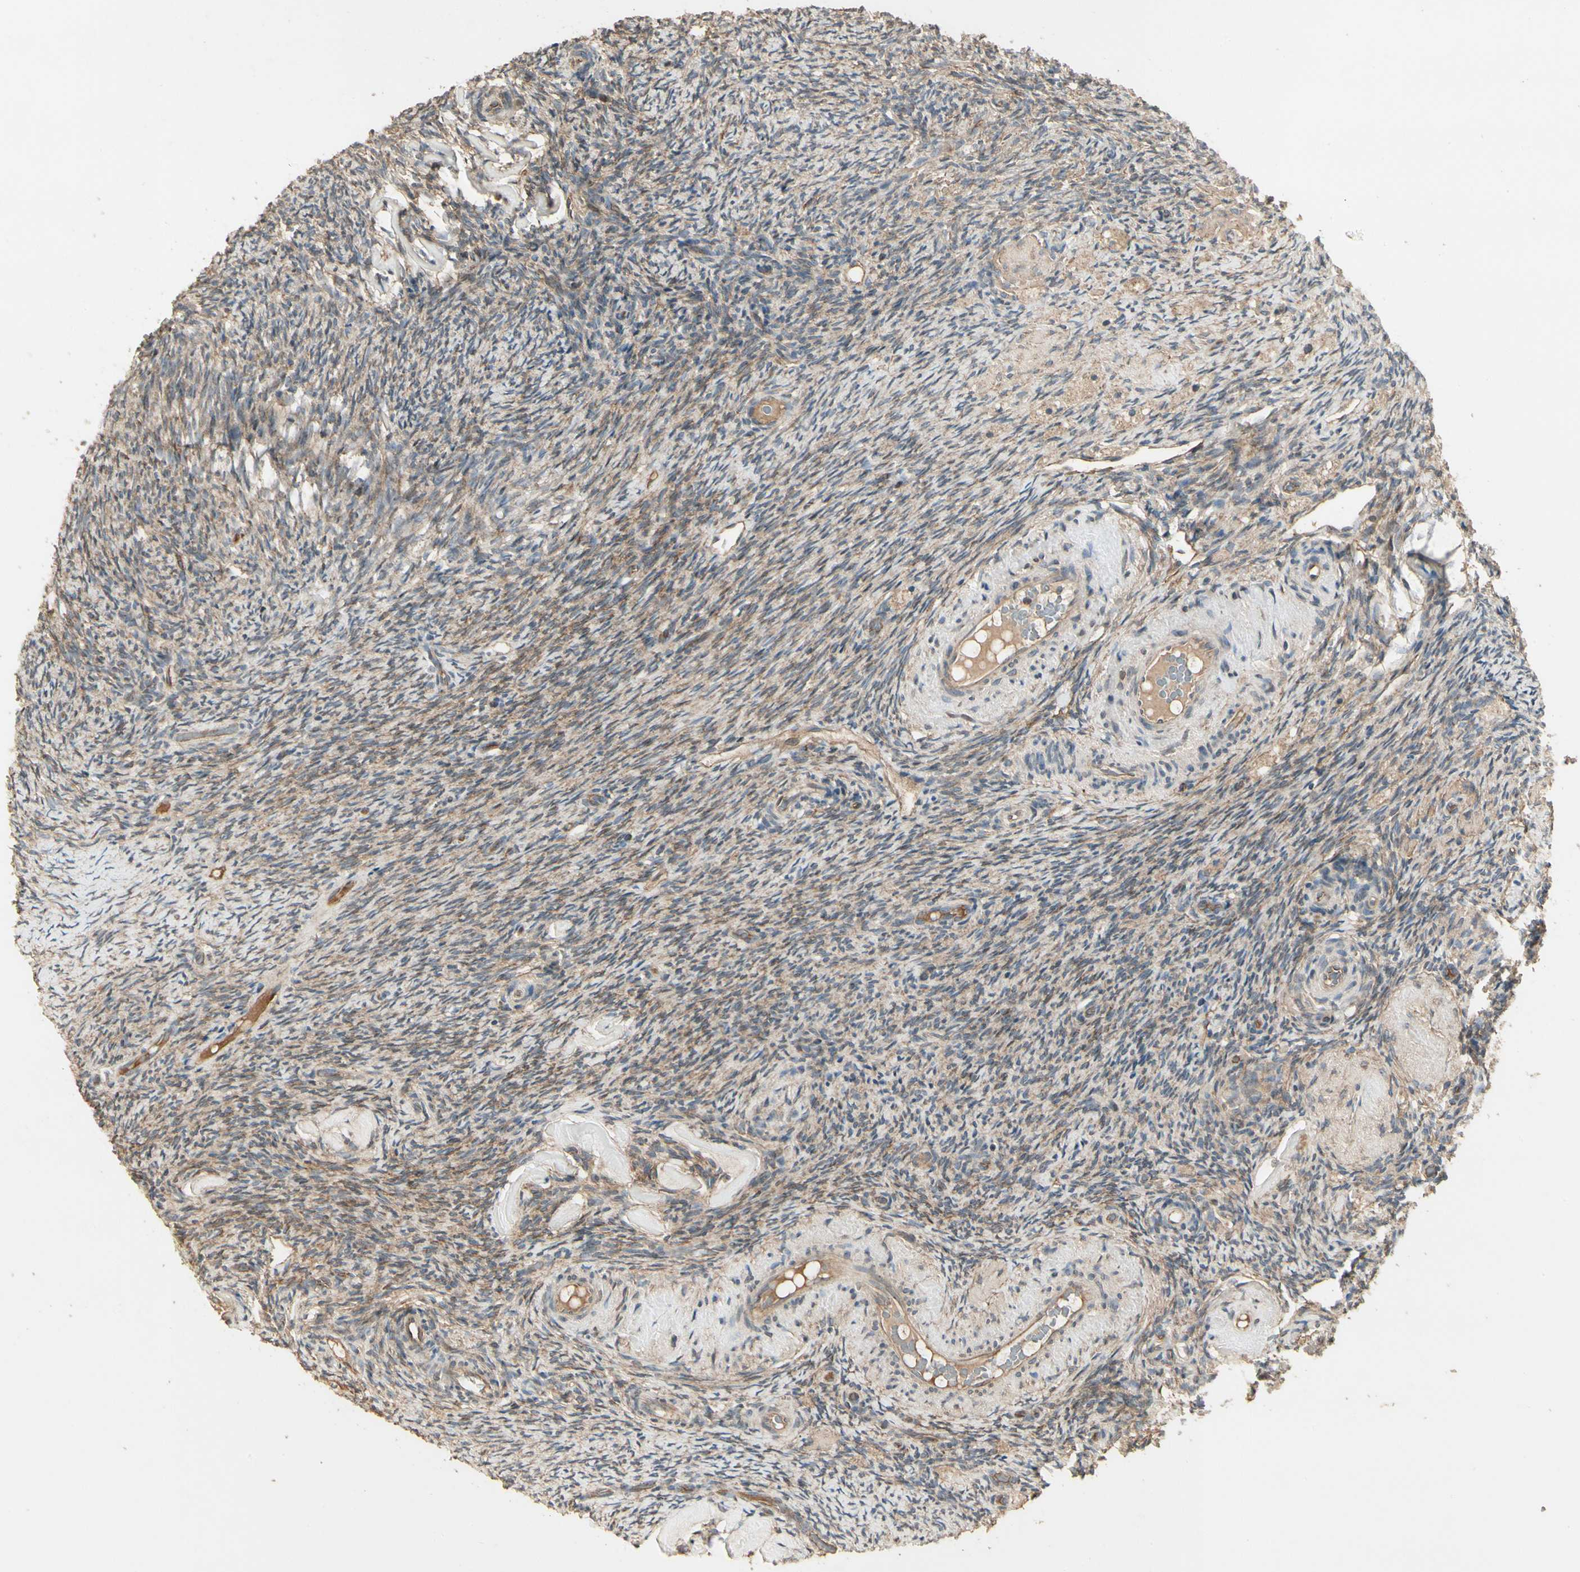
{"staining": {"intensity": "moderate", "quantity": "25%-75%", "location": "cytoplasmic/membranous"}, "tissue": "ovary", "cell_type": "Ovarian stroma cells", "image_type": "normal", "snomed": [{"axis": "morphology", "description": "Normal tissue, NOS"}, {"axis": "topography", "description": "Ovary"}], "caption": "An immunohistochemistry image of normal tissue is shown. Protein staining in brown highlights moderate cytoplasmic/membranous positivity in ovary within ovarian stroma cells.", "gene": "RNF180", "patient": {"sex": "female", "age": 60}}